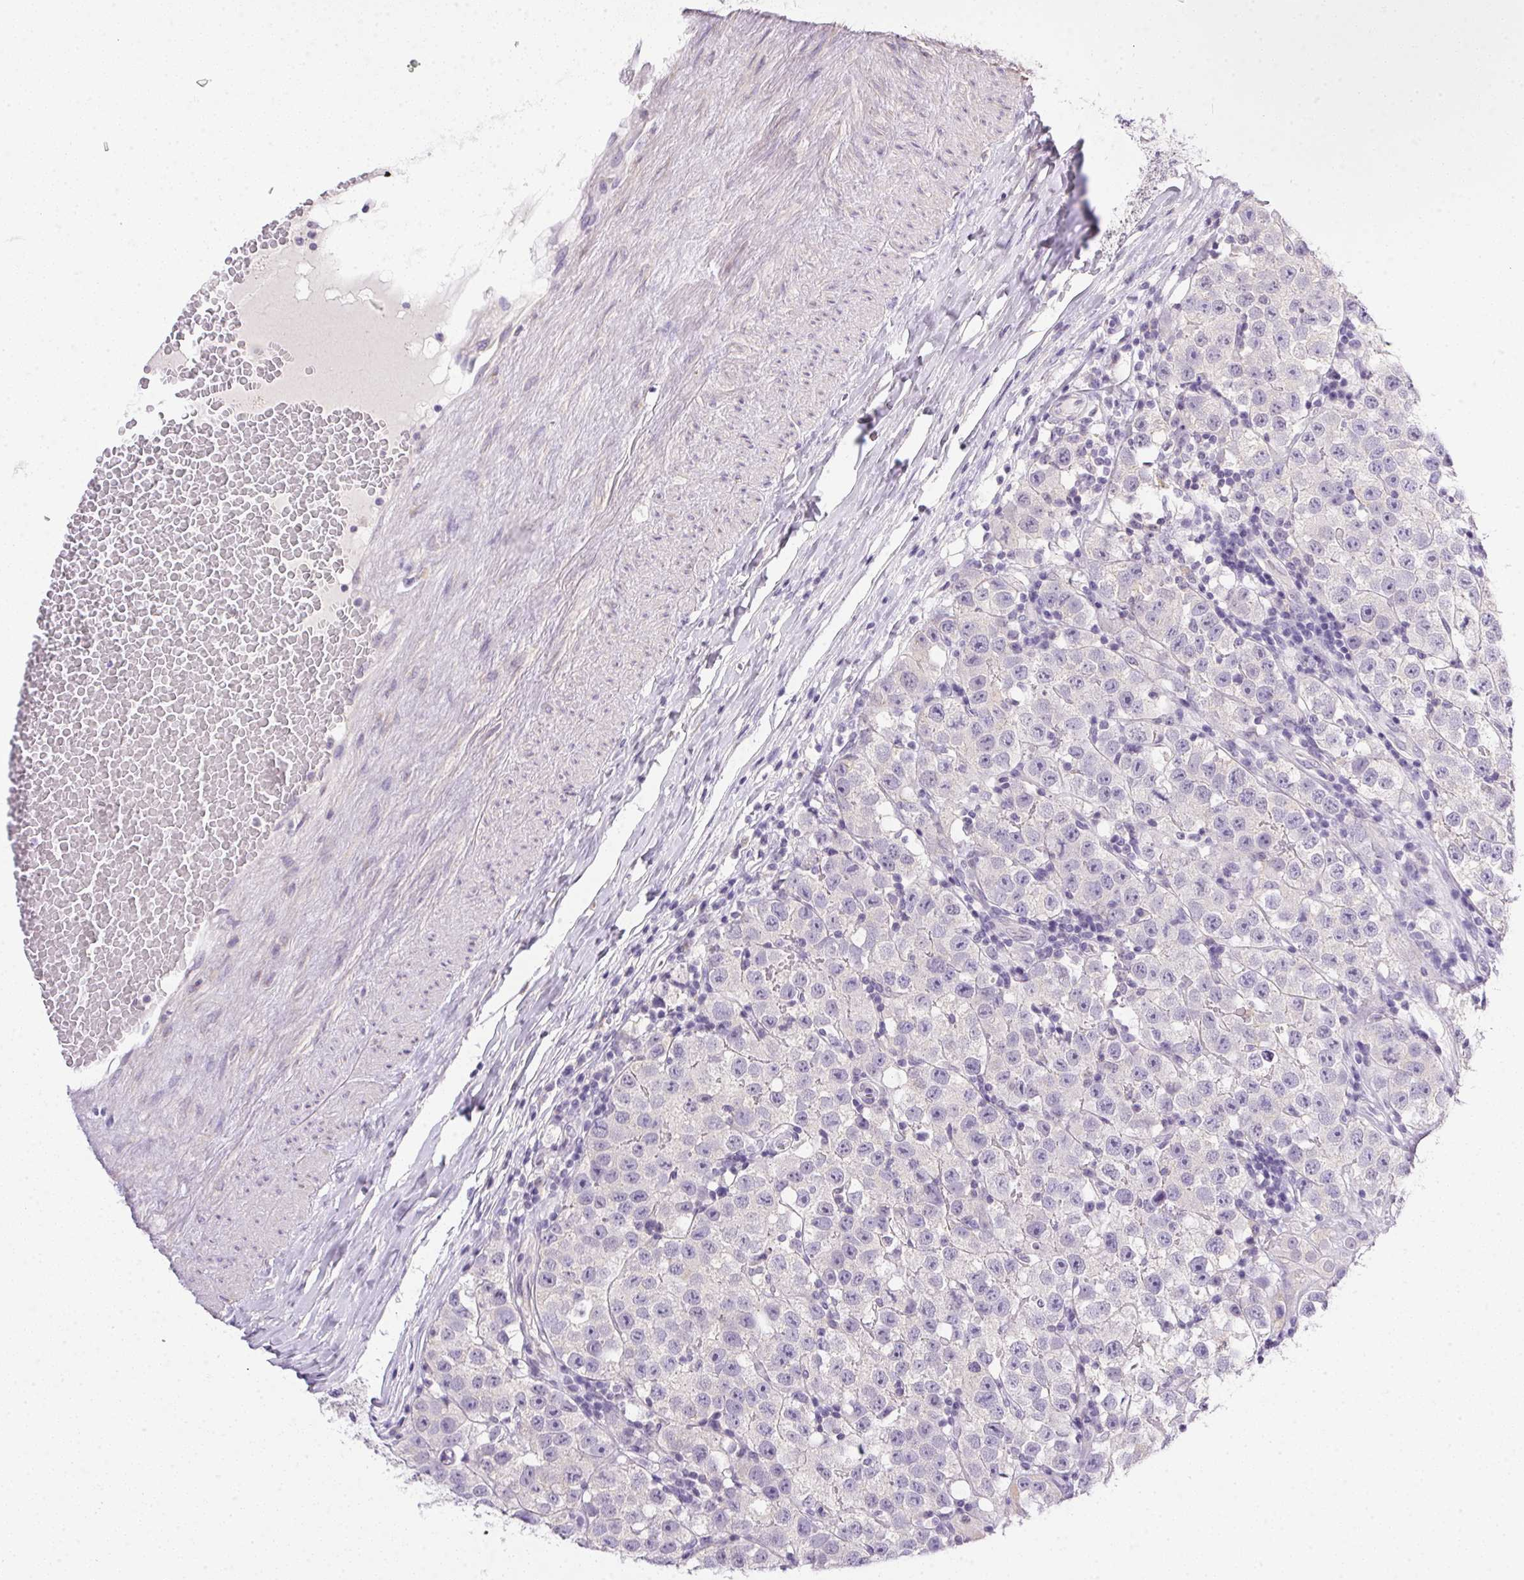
{"staining": {"intensity": "negative", "quantity": "none", "location": "none"}, "tissue": "testis cancer", "cell_type": "Tumor cells", "image_type": "cancer", "snomed": [{"axis": "morphology", "description": "Seminoma, NOS"}, {"axis": "topography", "description": "Testis"}], "caption": "This is a image of immunohistochemistry (IHC) staining of testis cancer, which shows no staining in tumor cells.", "gene": "SLC17A7", "patient": {"sex": "male", "age": 34}}